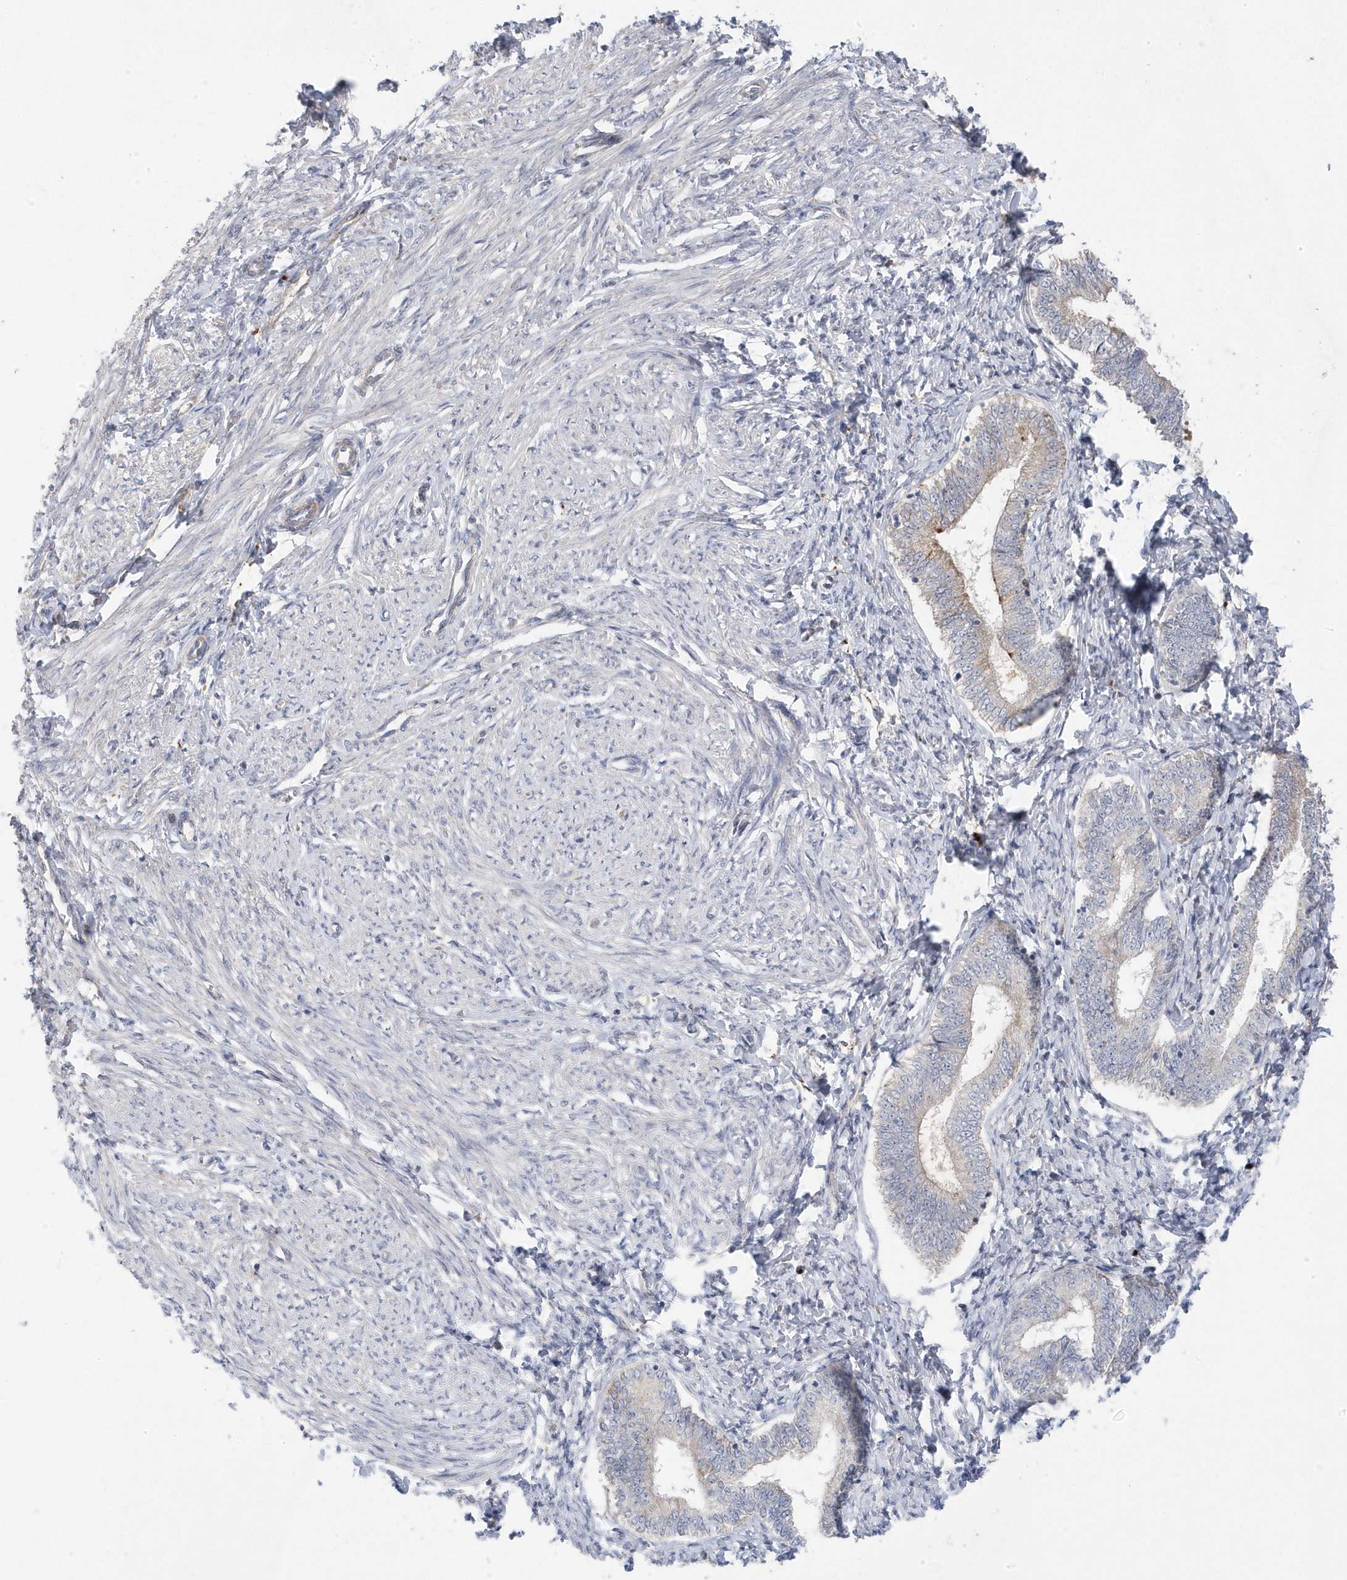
{"staining": {"intensity": "negative", "quantity": "none", "location": "none"}, "tissue": "endometrium", "cell_type": "Cells in endometrial stroma", "image_type": "normal", "snomed": [{"axis": "morphology", "description": "Normal tissue, NOS"}, {"axis": "topography", "description": "Endometrium"}], "caption": "Human endometrium stained for a protein using immunohistochemistry (IHC) shows no expression in cells in endometrial stroma.", "gene": "ANAPC1", "patient": {"sex": "female", "age": 72}}